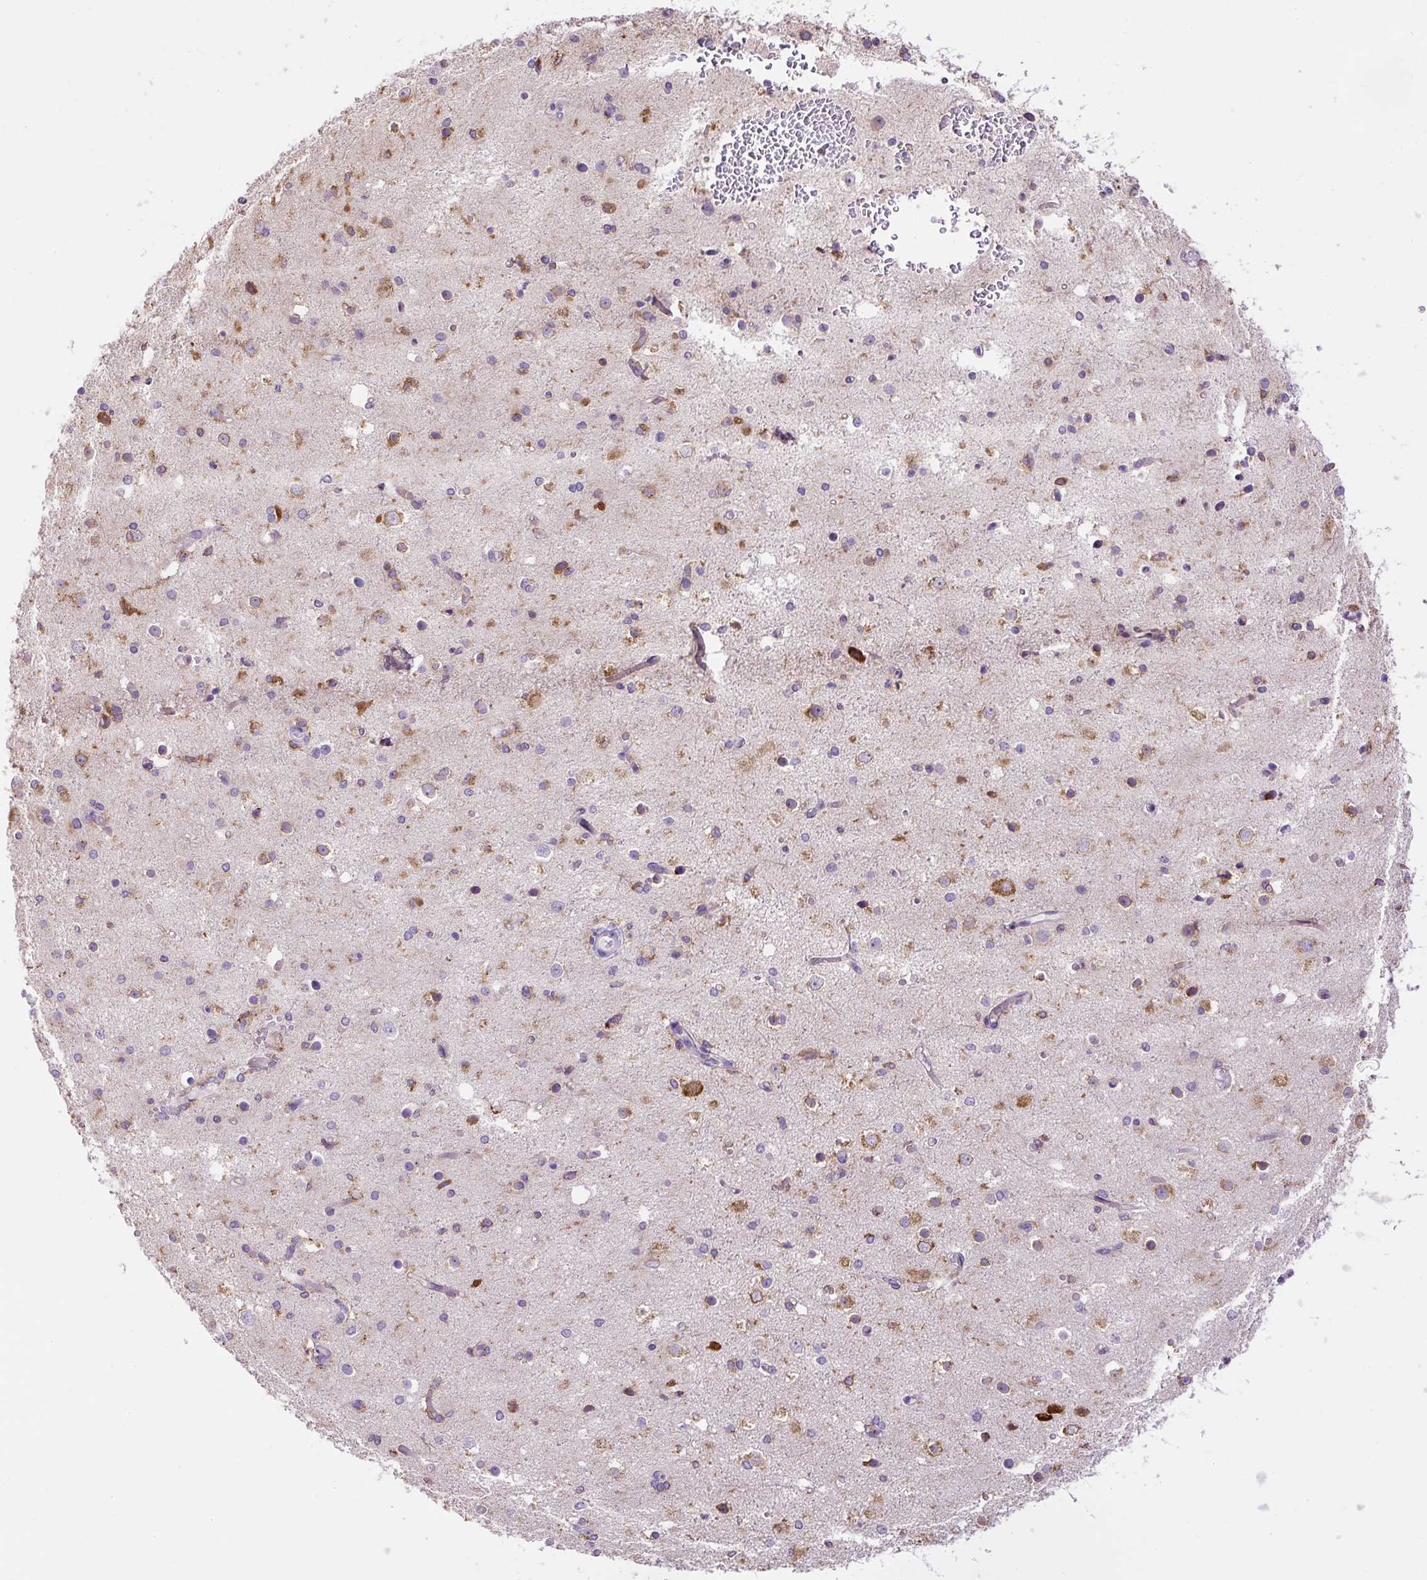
{"staining": {"intensity": "negative", "quantity": "none", "location": "none"}, "tissue": "cerebral cortex", "cell_type": "Endothelial cells", "image_type": "normal", "snomed": [{"axis": "morphology", "description": "Normal tissue, NOS"}, {"axis": "morphology", "description": "Inflammation, NOS"}, {"axis": "topography", "description": "Cerebral cortex"}], "caption": "DAB immunohistochemical staining of normal human cerebral cortex exhibits no significant staining in endothelial cells. (DAB (3,3'-diaminobenzidine) immunohistochemistry (IHC) with hematoxylin counter stain).", "gene": "CFAP47", "patient": {"sex": "male", "age": 6}}